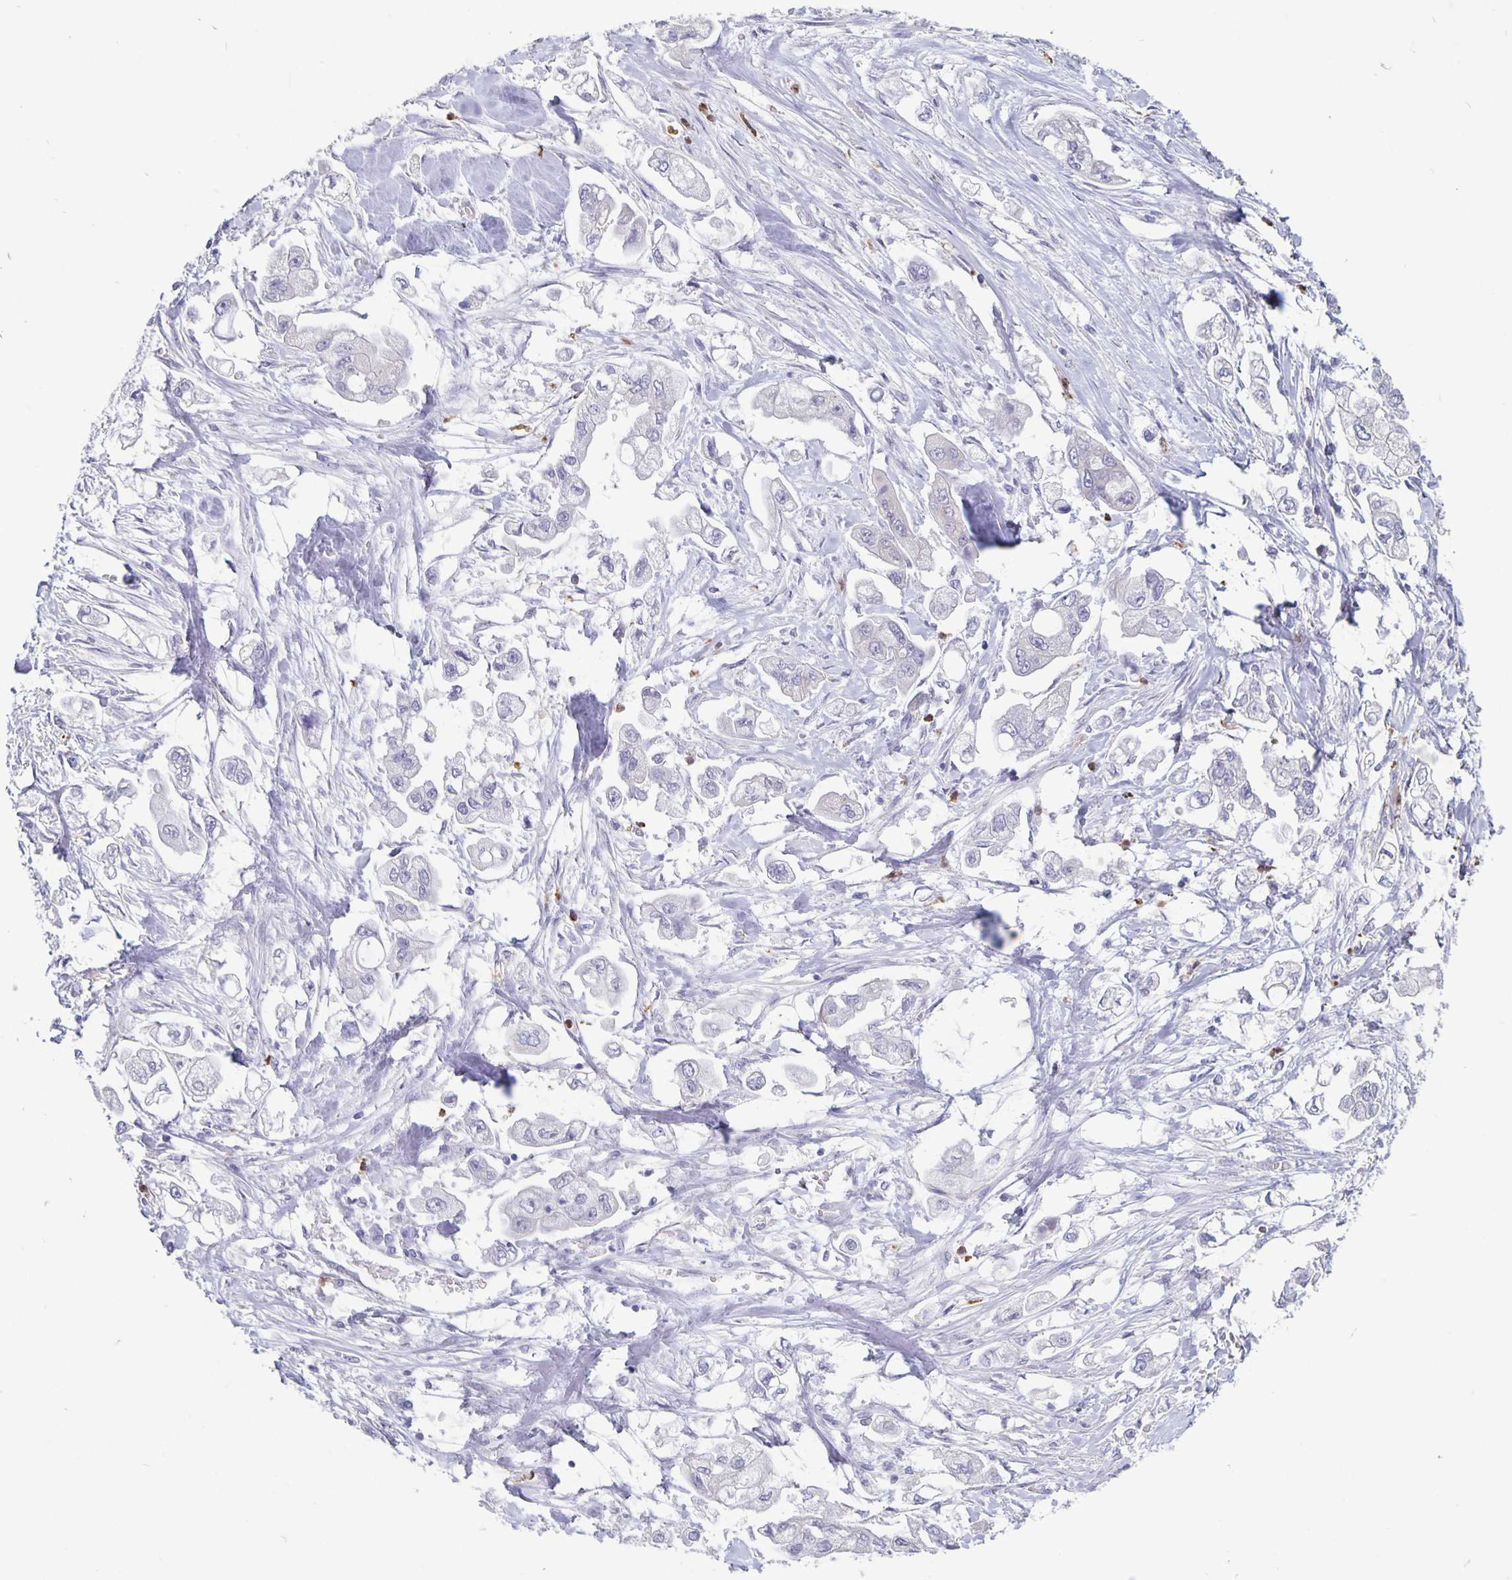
{"staining": {"intensity": "negative", "quantity": "none", "location": "none"}, "tissue": "stomach cancer", "cell_type": "Tumor cells", "image_type": "cancer", "snomed": [{"axis": "morphology", "description": "Adenocarcinoma, NOS"}, {"axis": "topography", "description": "Stomach"}], "caption": "The IHC photomicrograph has no significant positivity in tumor cells of stomach cancer tissue.", "gene": "PLCB3", "patient": {"sex": "male", "age": 62}}